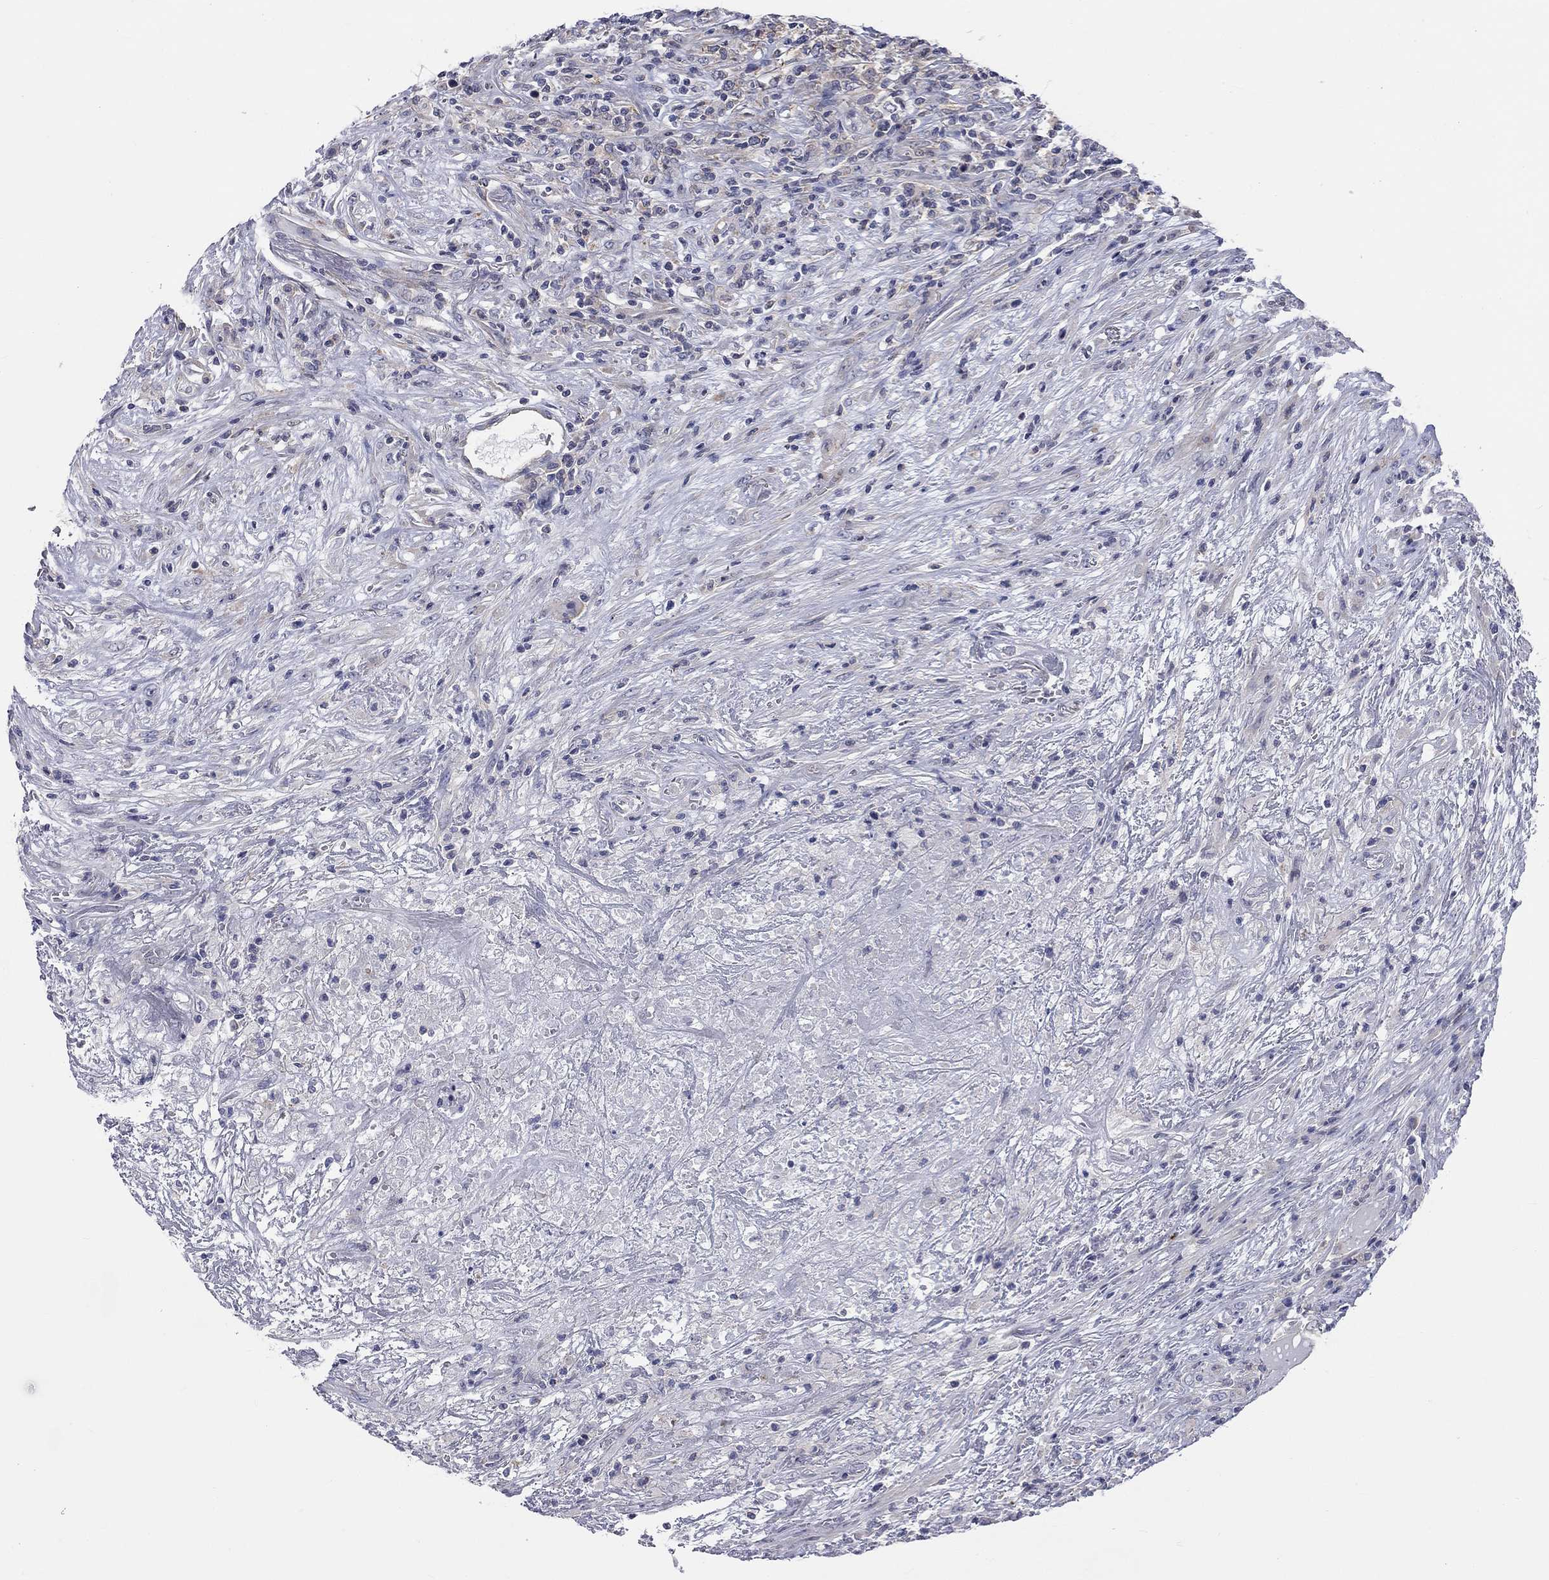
{"staining": {"intensity": "weak", "quantity": "25%-75%", "location": "cytoplasmic/membranous"}, "tissue": "lymphoma", "cell_type": "Tumor cells", "image_type": "cancer", "snomed": [{"axis": "morphology", "description": "Malignant lymphoma, non-Hodgkin's type, High grade"}, {"axis": "topography", "description": "Lung"}], "caption": "Weak cytoplasmic/membranous expression is appreciated in about 25%-75% of tumor cells in malignant lymphoma, non-Hodgkin's type (high-grade). The protein of interest is stained brown, and the nuclei are stained in blue (DAB (3,3'-diaminobenzidine) IHC with brightfield microscopy, high magnification).", "gene": "PCDHGA10", "patient": {"sex": "male", "age": 79}}